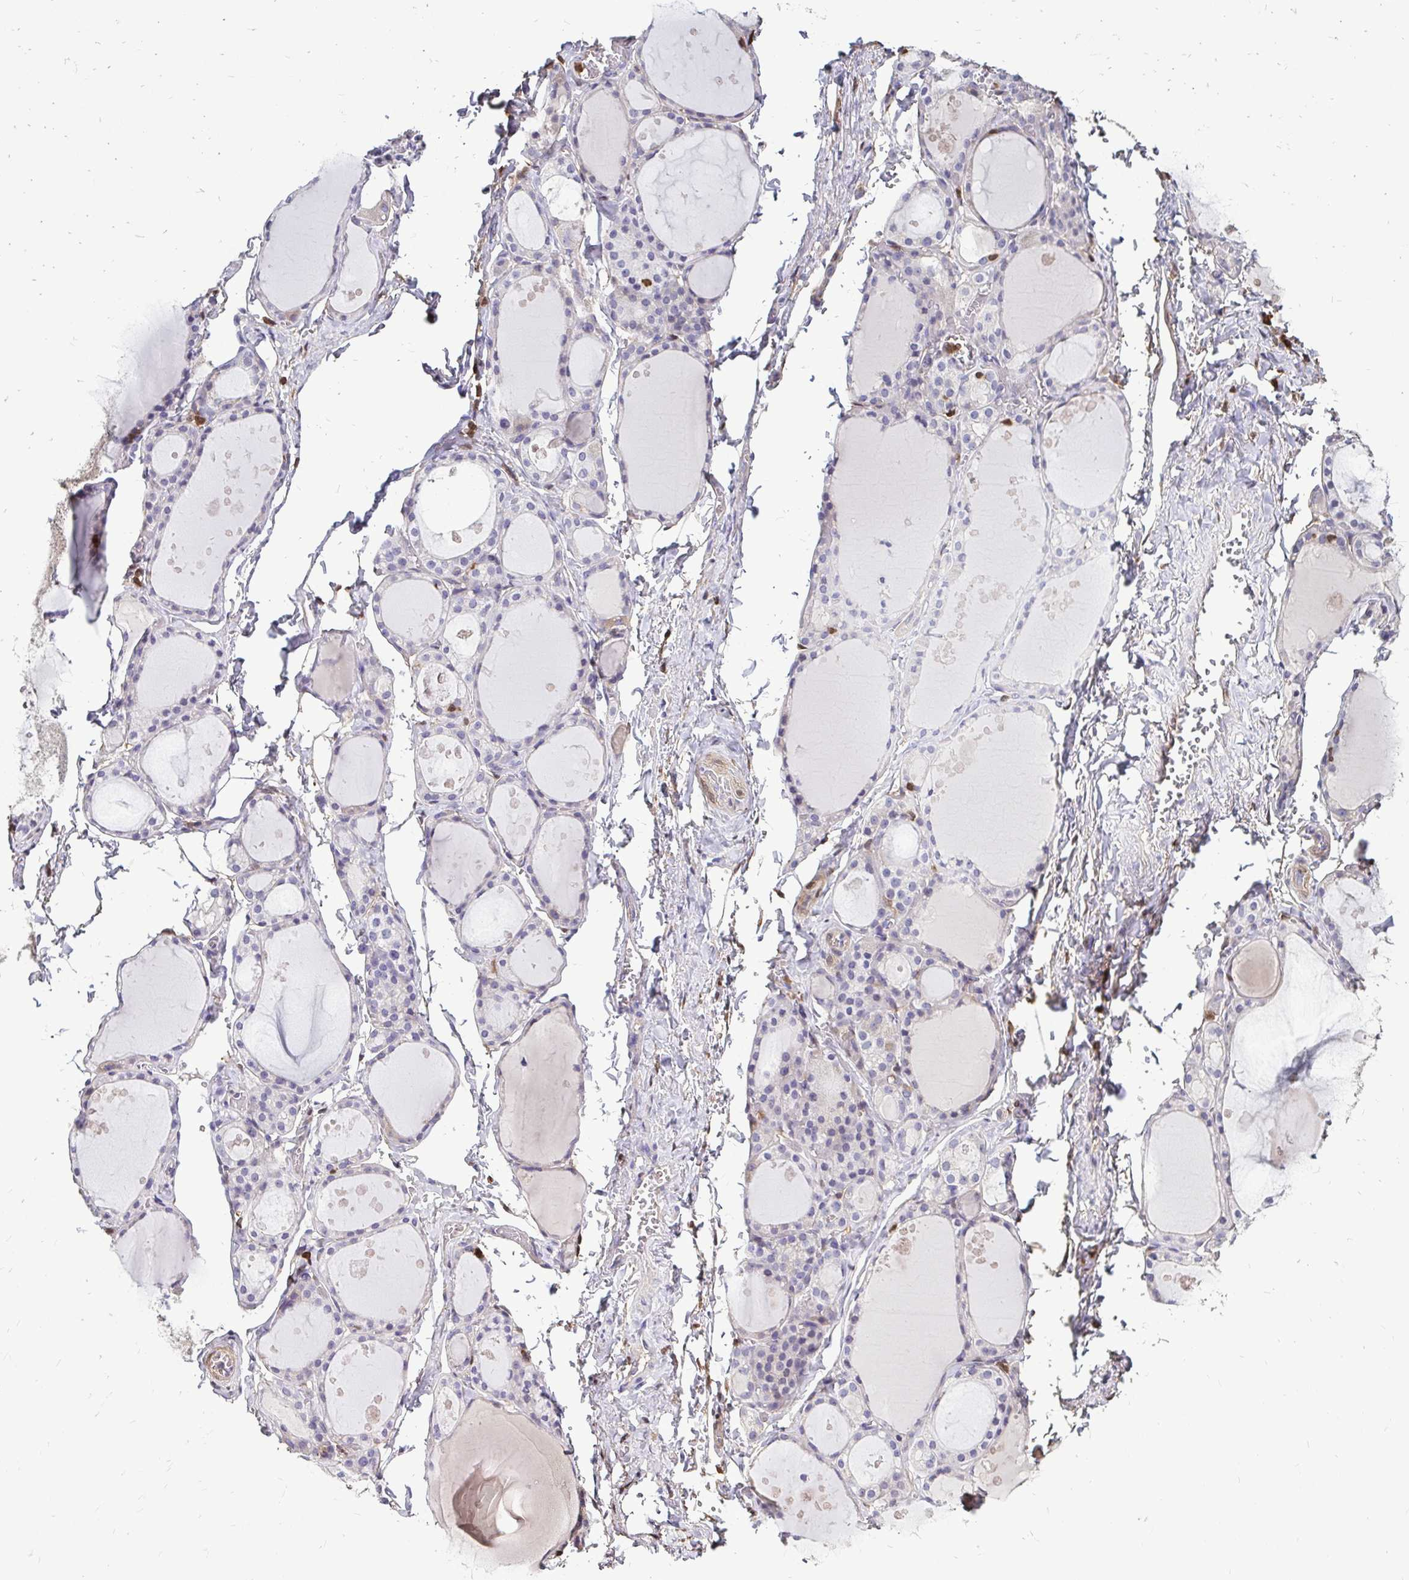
{"staining": {"intensity": "moderate", "quantity": "<25%", "location": "cytoplasmic/membranous,nuclear"}, "tissue": "thyroid gland", "cell_type": "Glandular cells", "image_type": "normal", "snomed": [{"axis": "morphology", "description": "Normal tissue, NOS"}, {"axis": "topography", "description": "Thyroid gland"}], "caption": "Thyroid gland stained with DAB IHC displays low levels of moderate cytoplasmic/membranous,nuclear expression in approximately <25% of glandular cells. The staining was performed using DAB to visualize the protein expression in brown, while the nuclei were stained in blue with hematoxylin (Magnification: 20x).", "gene": "ZFP1", "patient": {"sex": "male", "age": 68}}